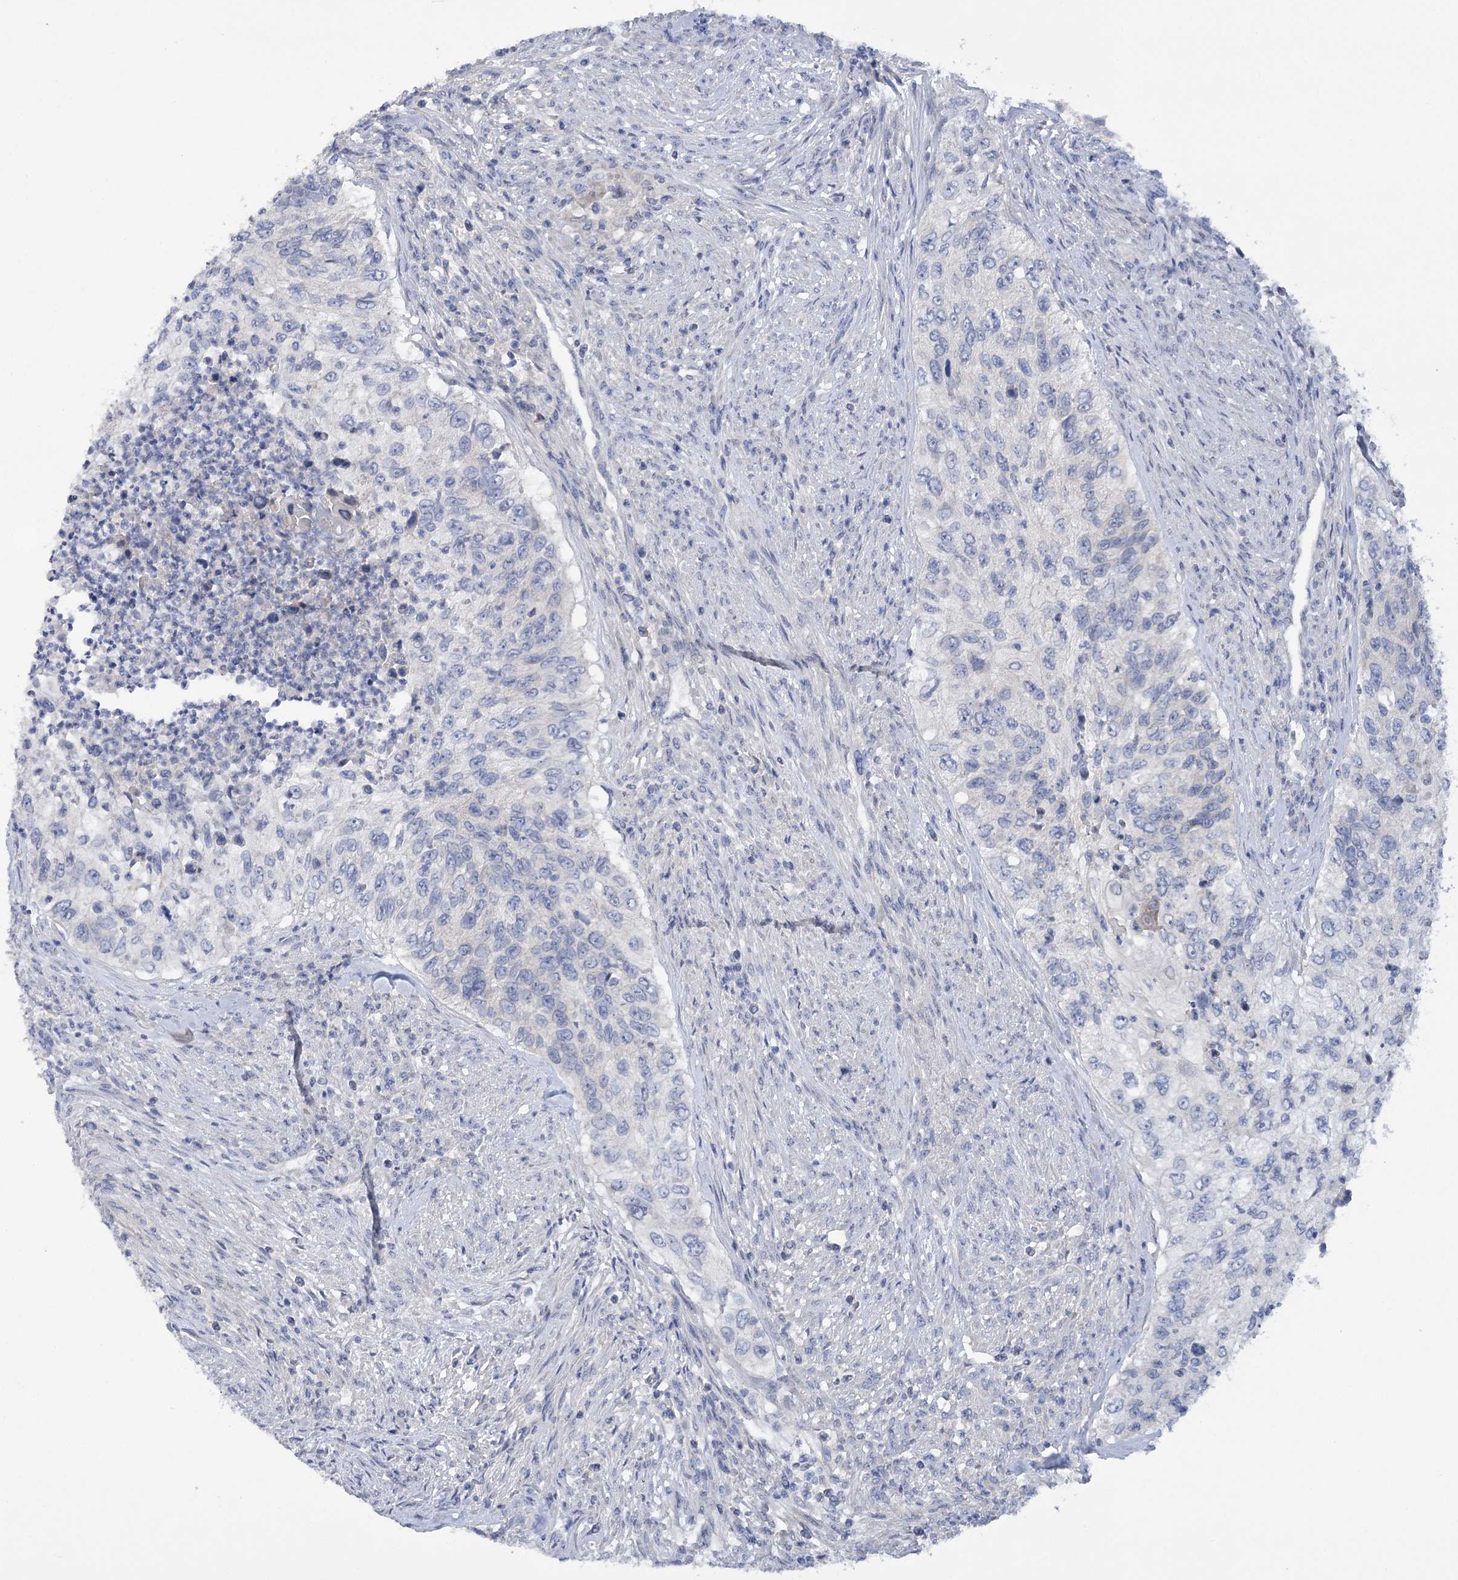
{"staining": {"intensity": "negative", "quantity": "none", "location": "none"}, "tissue": "urothelial cancer", "cell_type": "Tumor cells", "image_type": "cancer", "snomed": [{"axis": "morphology", "description": "Urothelial carcinoma, High grade"}, {"axis": "topography", "description": "Urinary bladder"}], "caption": "Tumor cells show no significant protein expression in urothelial carcinoma (high-grade).", "gene": "DCUN1D1", "patient": {"sex": "female", "age": 60}}